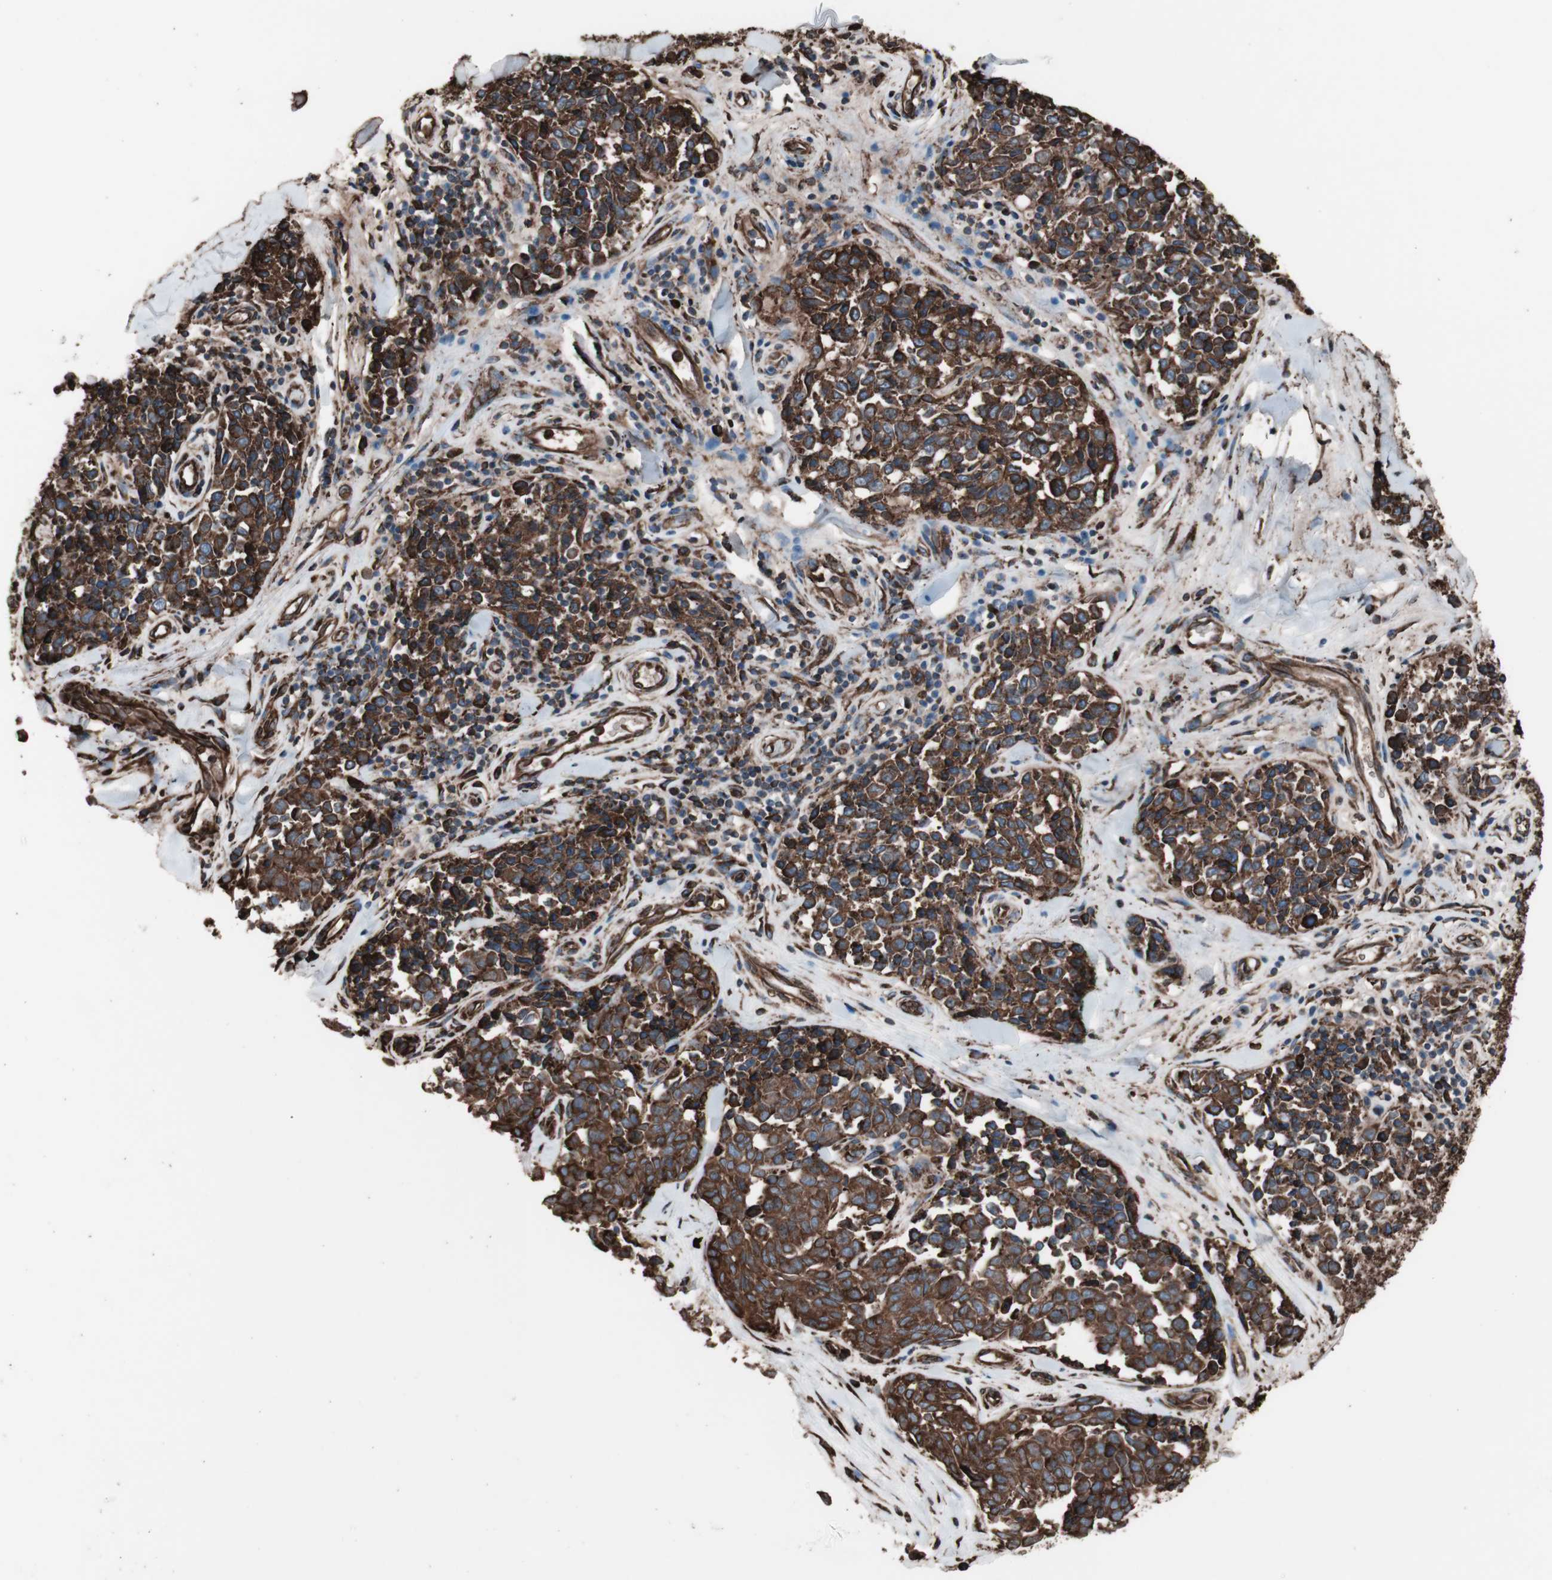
{"staining": {"intensity": "strong", "quantity": ">75%", "location": "cytoplasmic/membranous"}, "tissue": "melanoma", "cell_type": "Tumor cells", "image_type": "cancer", "snomed": [{"axis": "morphology", "description": "Malignant melanoma, NOS"}, {"axis": "topography", "description": "Skin"}], "caption": "Human malignant melanoma stained with a brown dye reveals strong cytoplasmic/membranous positive expression in about >75% of tumor cells.", "gene": "HSP90B1", "patient": {"sex": "female", "age": 64}}